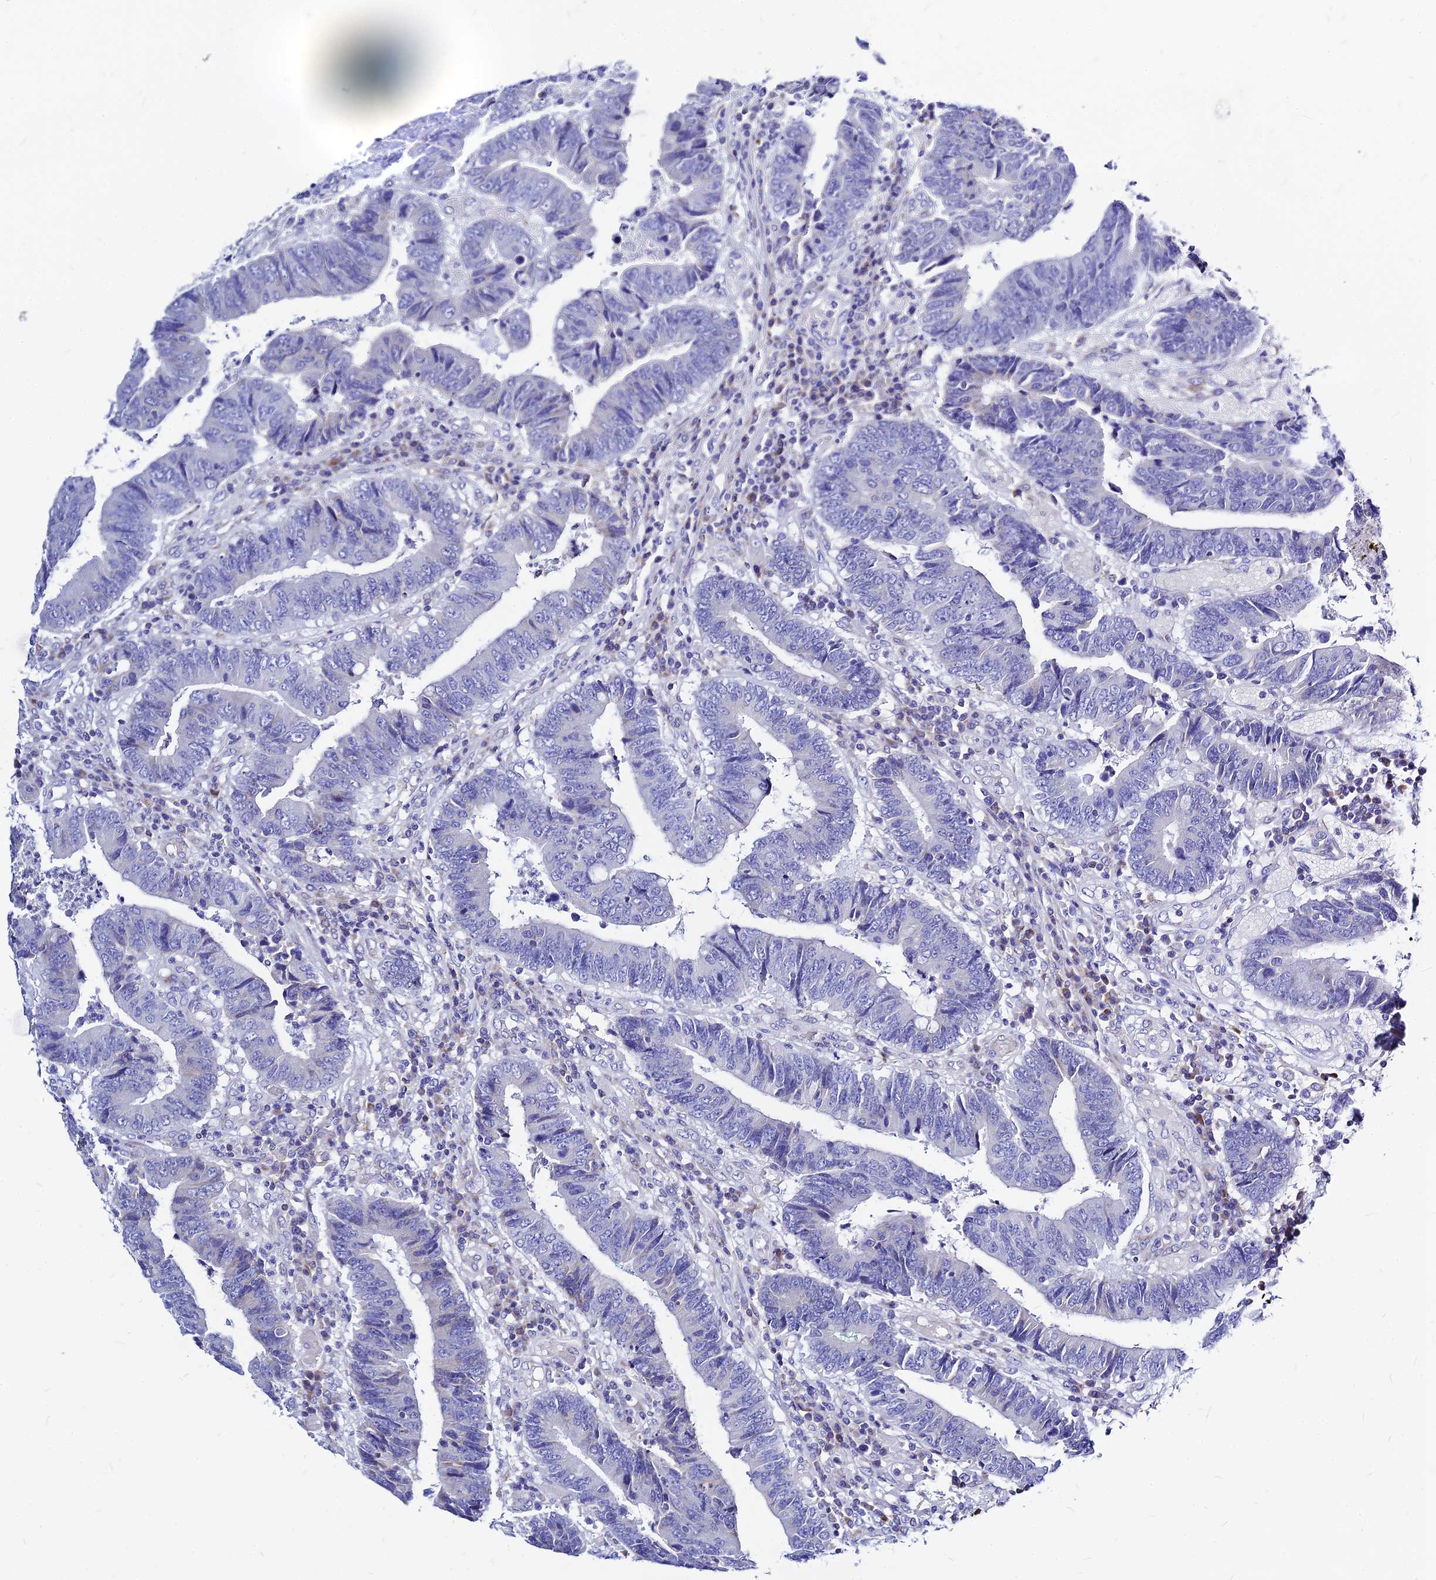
{"staining": {"intensity": "negative", "quantity": "none", "location": "none"}, "tissue": "colorectal cancer", "cell_type": "Tumor cells", "image_type": "cancer", "snomed": [{"axis": "morphology", "description": "Adenocarcinoma, NOS"}, {"axis": "topography", "description": "Rectum"}], "caption": "Immunohistochemistry photomicrograph of human adenocarcinoma (colorectal) stained for a protein (brown), which exhibits no positivity in tumor cells.", "gene": "CNOT6", "patient": {"sex": "male", "age": 84}}